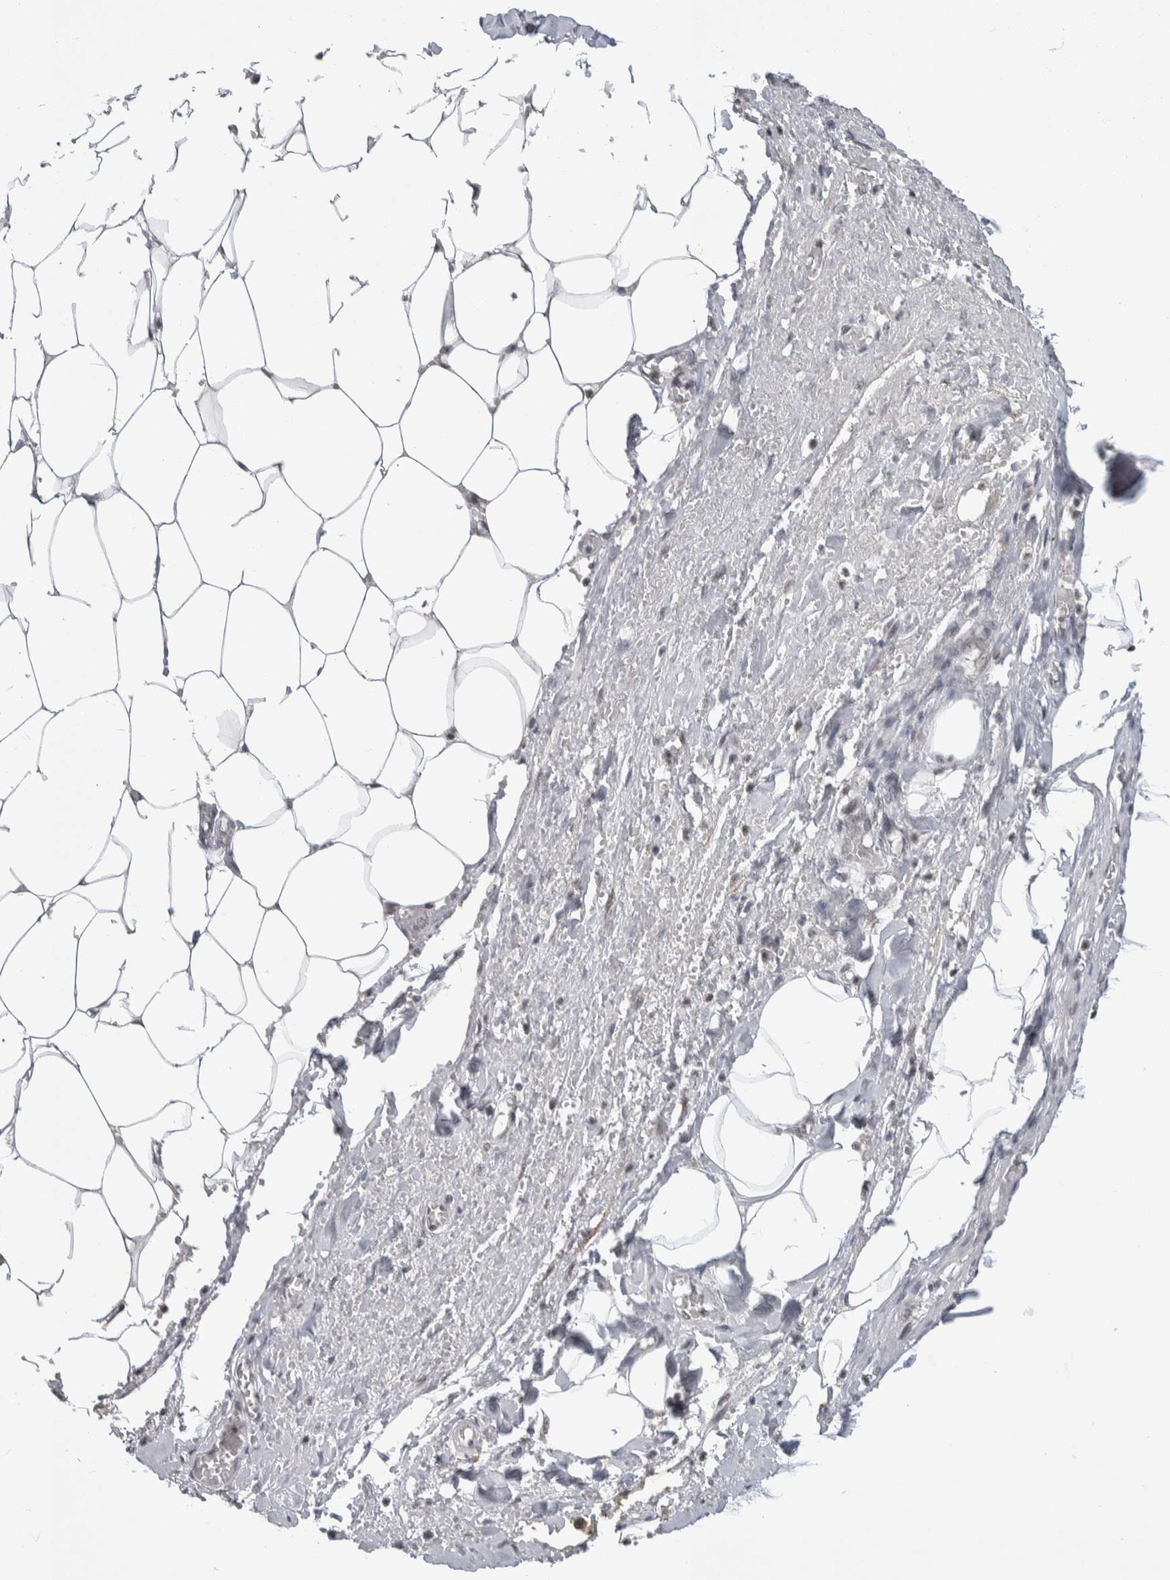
{"staining": {"intensity": "weak", "quantity": "25%-75%", "location": "nuclear"}, "tissue": "adipose tissue", "cell_type": "Adipocytes", "image_type": "normal", "snomed": [{"axis": "morphology", "description": "Normal tissue, NOS"}, {"axis": "topography", "description": "Soft tissue"}, {"axis": "topography", "description": "Vascular tissue"}], "caption": "High-power microscopy captured an IHC histopathology image of benign adipose tissue, revealing weak nuclear expression in about 25%-75% of adipocytes.", "gene": "ZSCAN21", "patient": {"sex": "female", "age": 35}}